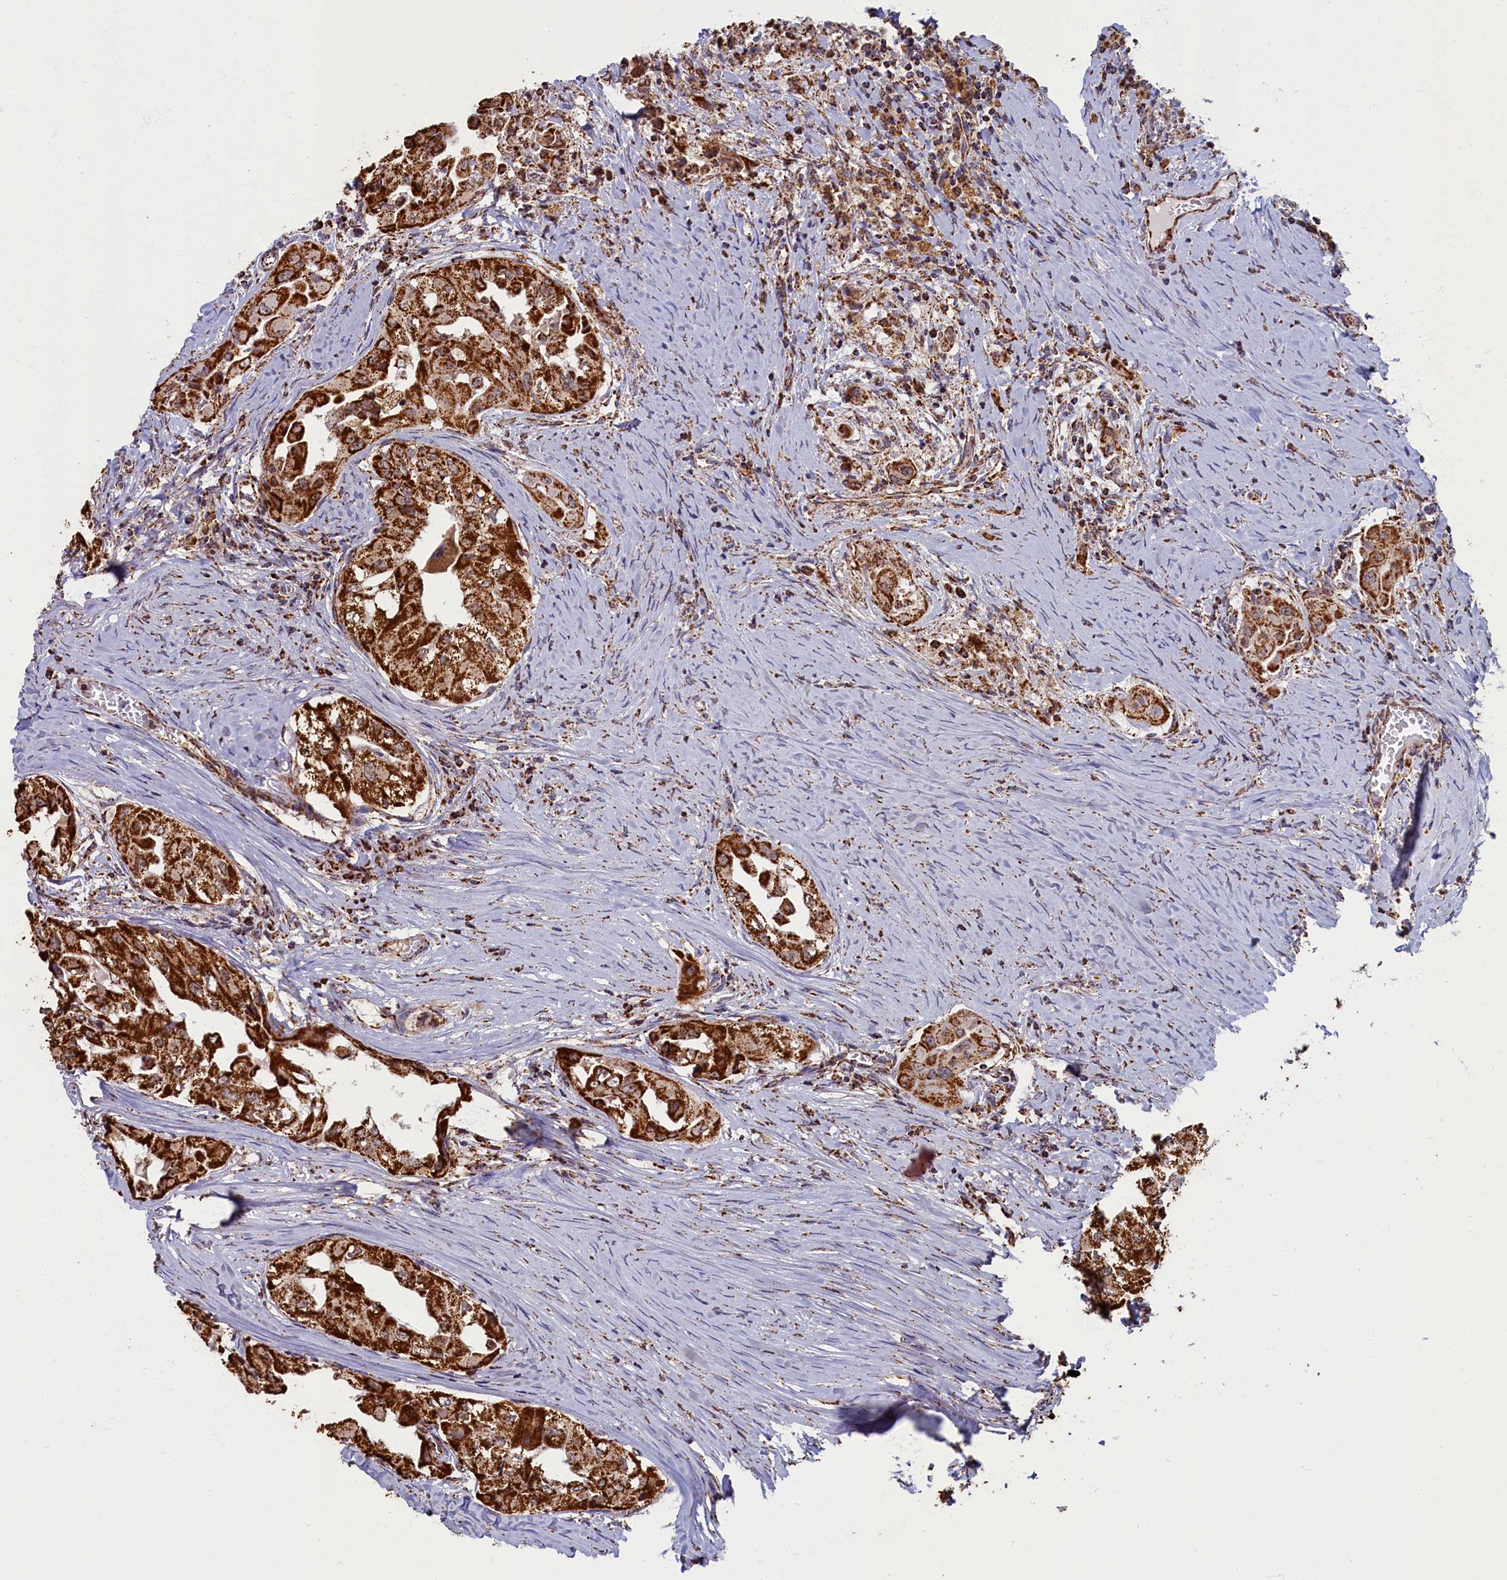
{"staining": {"intensity": "strong", "quantity": ">75%", "location": "cytoplasmic/membranous"}, "tissue": "thyroid cancer", "cell_type": "Tumor cells", "image_type": "cancer", "snomed": [{"axis": "morphology", "description": "Papillary adenocarcinoma, NOS"}, {"axis": "topography", "description": "Thyroid gland"}], "caption": "Immunohistochemistry (IHC) micrograph of neoplastic tissue: human thyroid cancer stained using immunohistochemistry shows high levels of strong protein expression localized specifically in the cytoplasmic/membranous of tumor cells, appearing as a cytoplasmic/membranous brown color.", "gene": "SPR", "patient": {"sex": "female", "age": 59}}